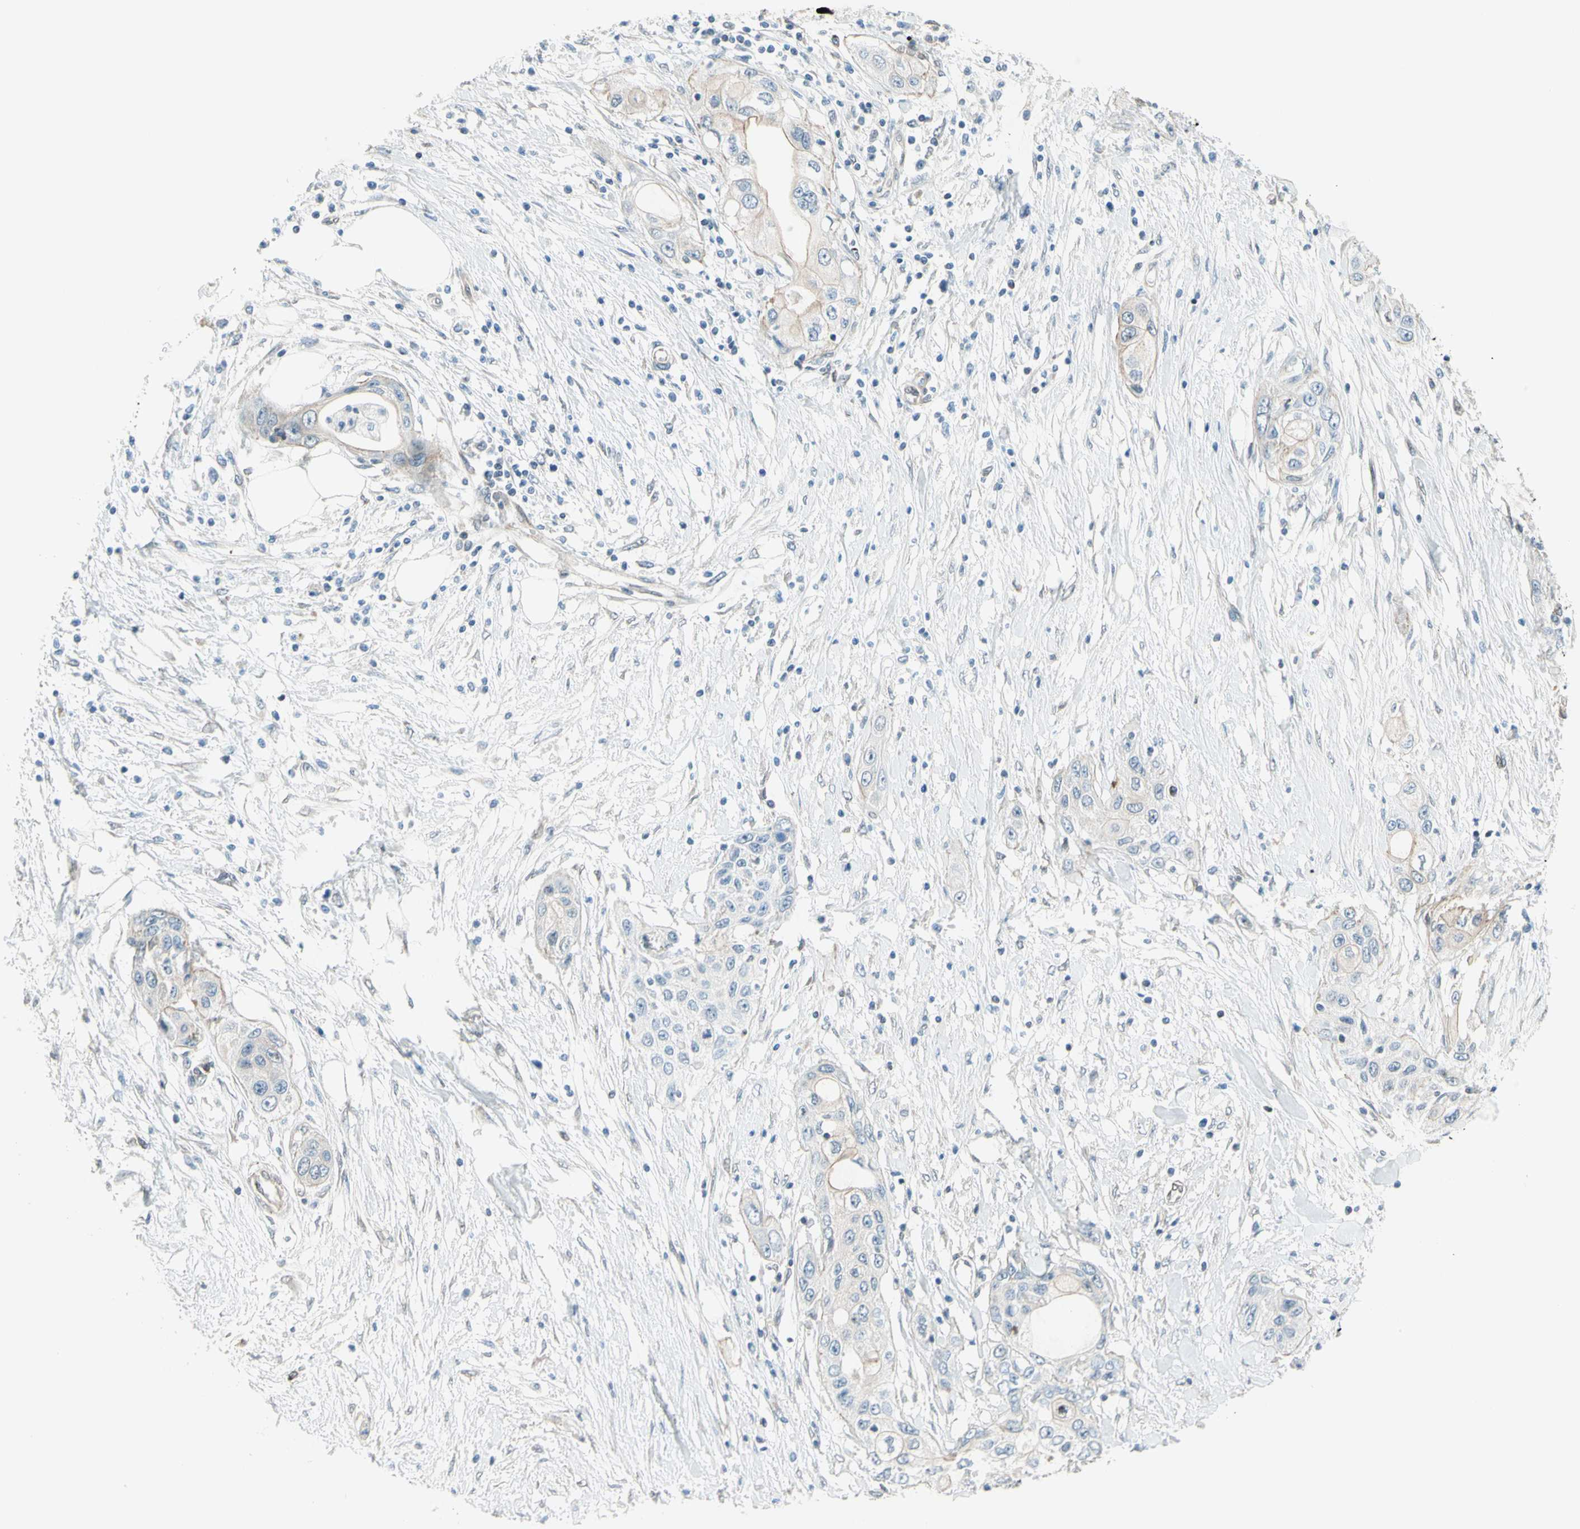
{"staining": {"intensity": "negative", "quantity": "none", "location": "none"}, "tissue": "pancreatic cancer", "cell_type": "Tumor cells", "image_type": "cancer", "snomed": [{"axis": "morphology", "description": "Adenocarcinoma, NOS"}, {"axis": "topography", "description": "Pancreas"}], "caption": "There is no significant expression in tumor cells of pancreatic cancer.", "gene": "TRAF2", "patient": {"sex": "female", "age": 70}}